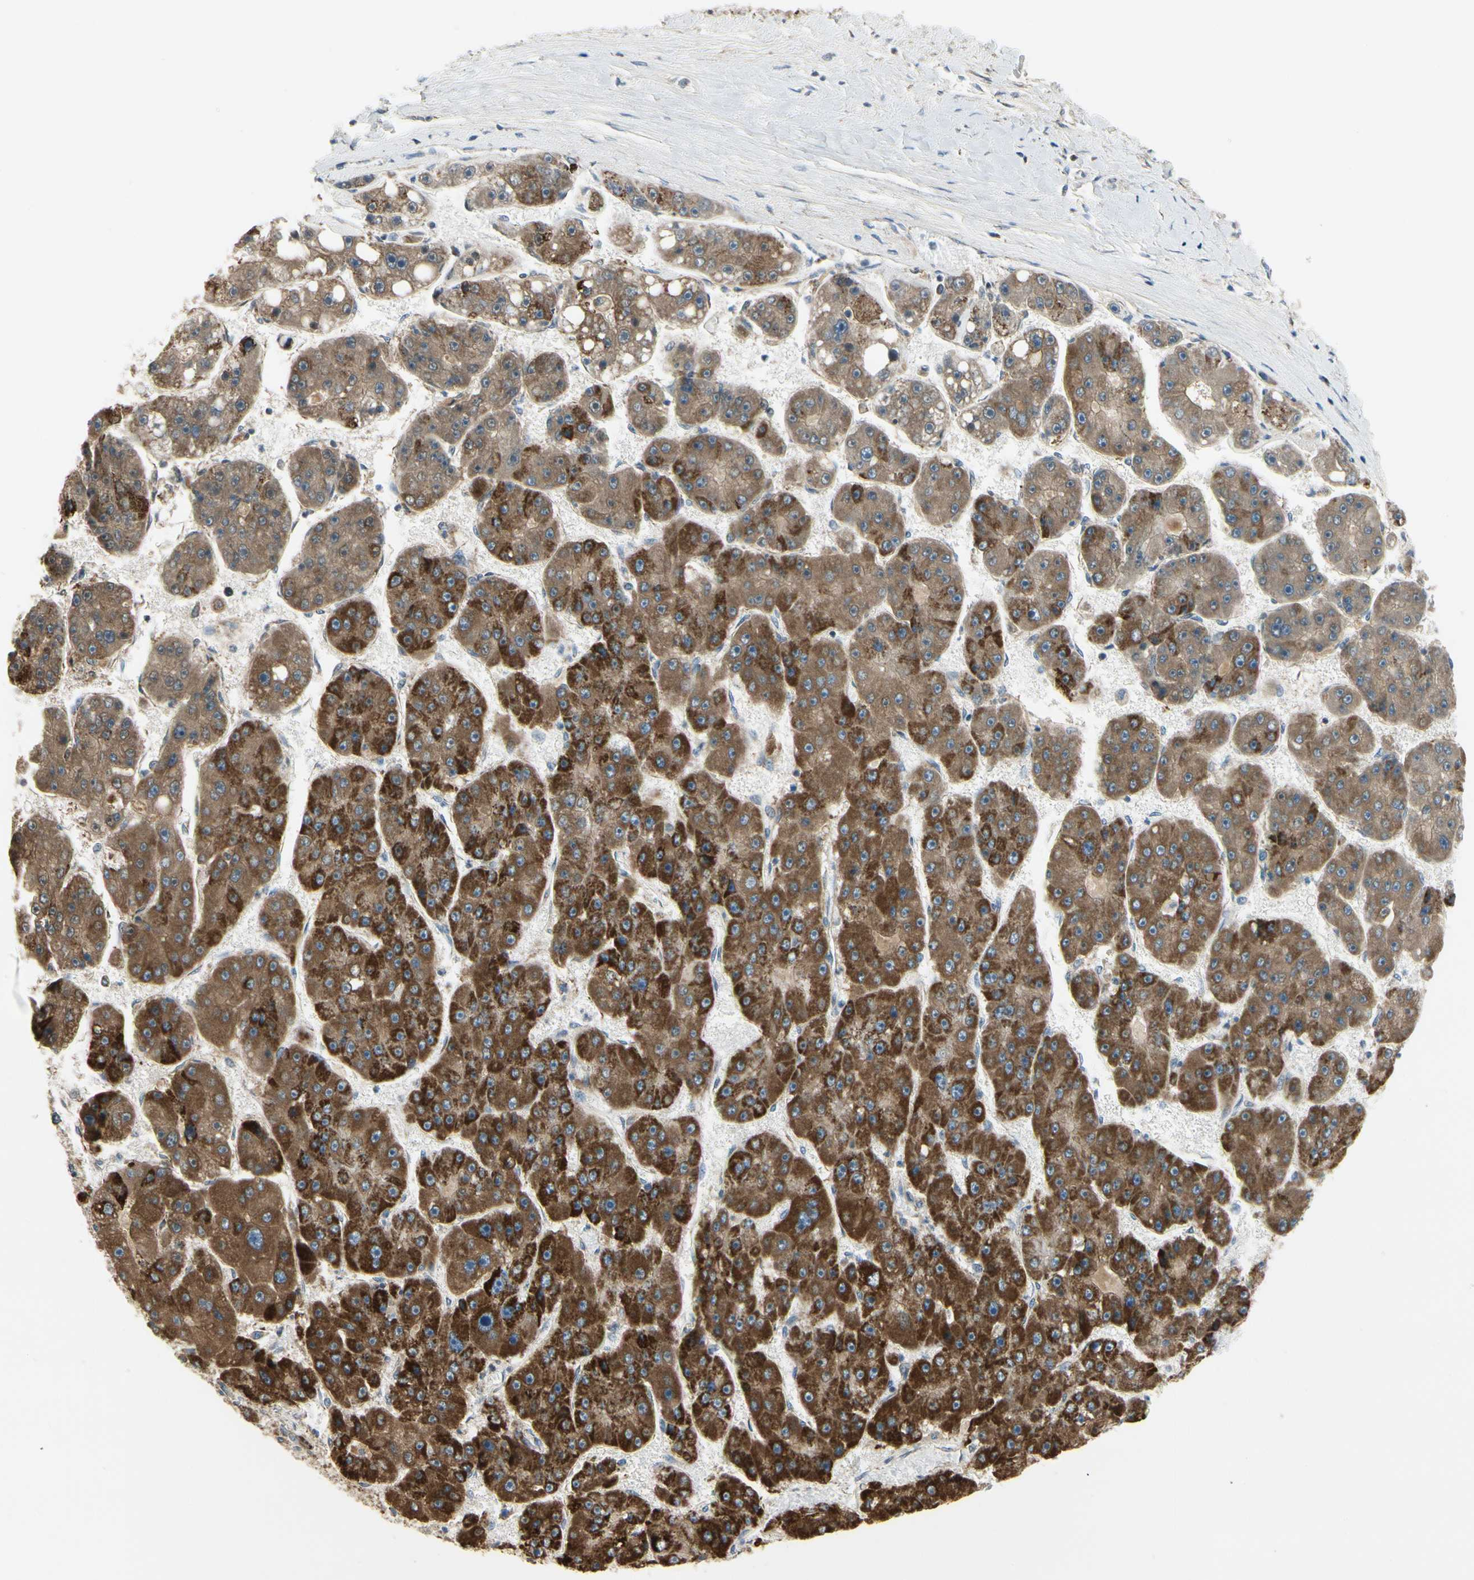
{"staining": {"intensity": "strong", "quantity": ">75%", "location": "cytoplasmic/membranous"}, "tissue": "liver cancer", "cell_type": "Tumor cells", "image_type": "cancer", "snomed": [{"axis": "morphology", "description": "Carcinoma, Hepatocellular, NOS"}, {"axis": "topography", "description": "Liver"}], "caption": "Tumor cells demonstrate high levels of strong cytoplasmic/membranous expression in approximately >75% of cells in human liver cancer.", "gene": "ANKS6", "patient": {"sex": "female", "age": 61}}